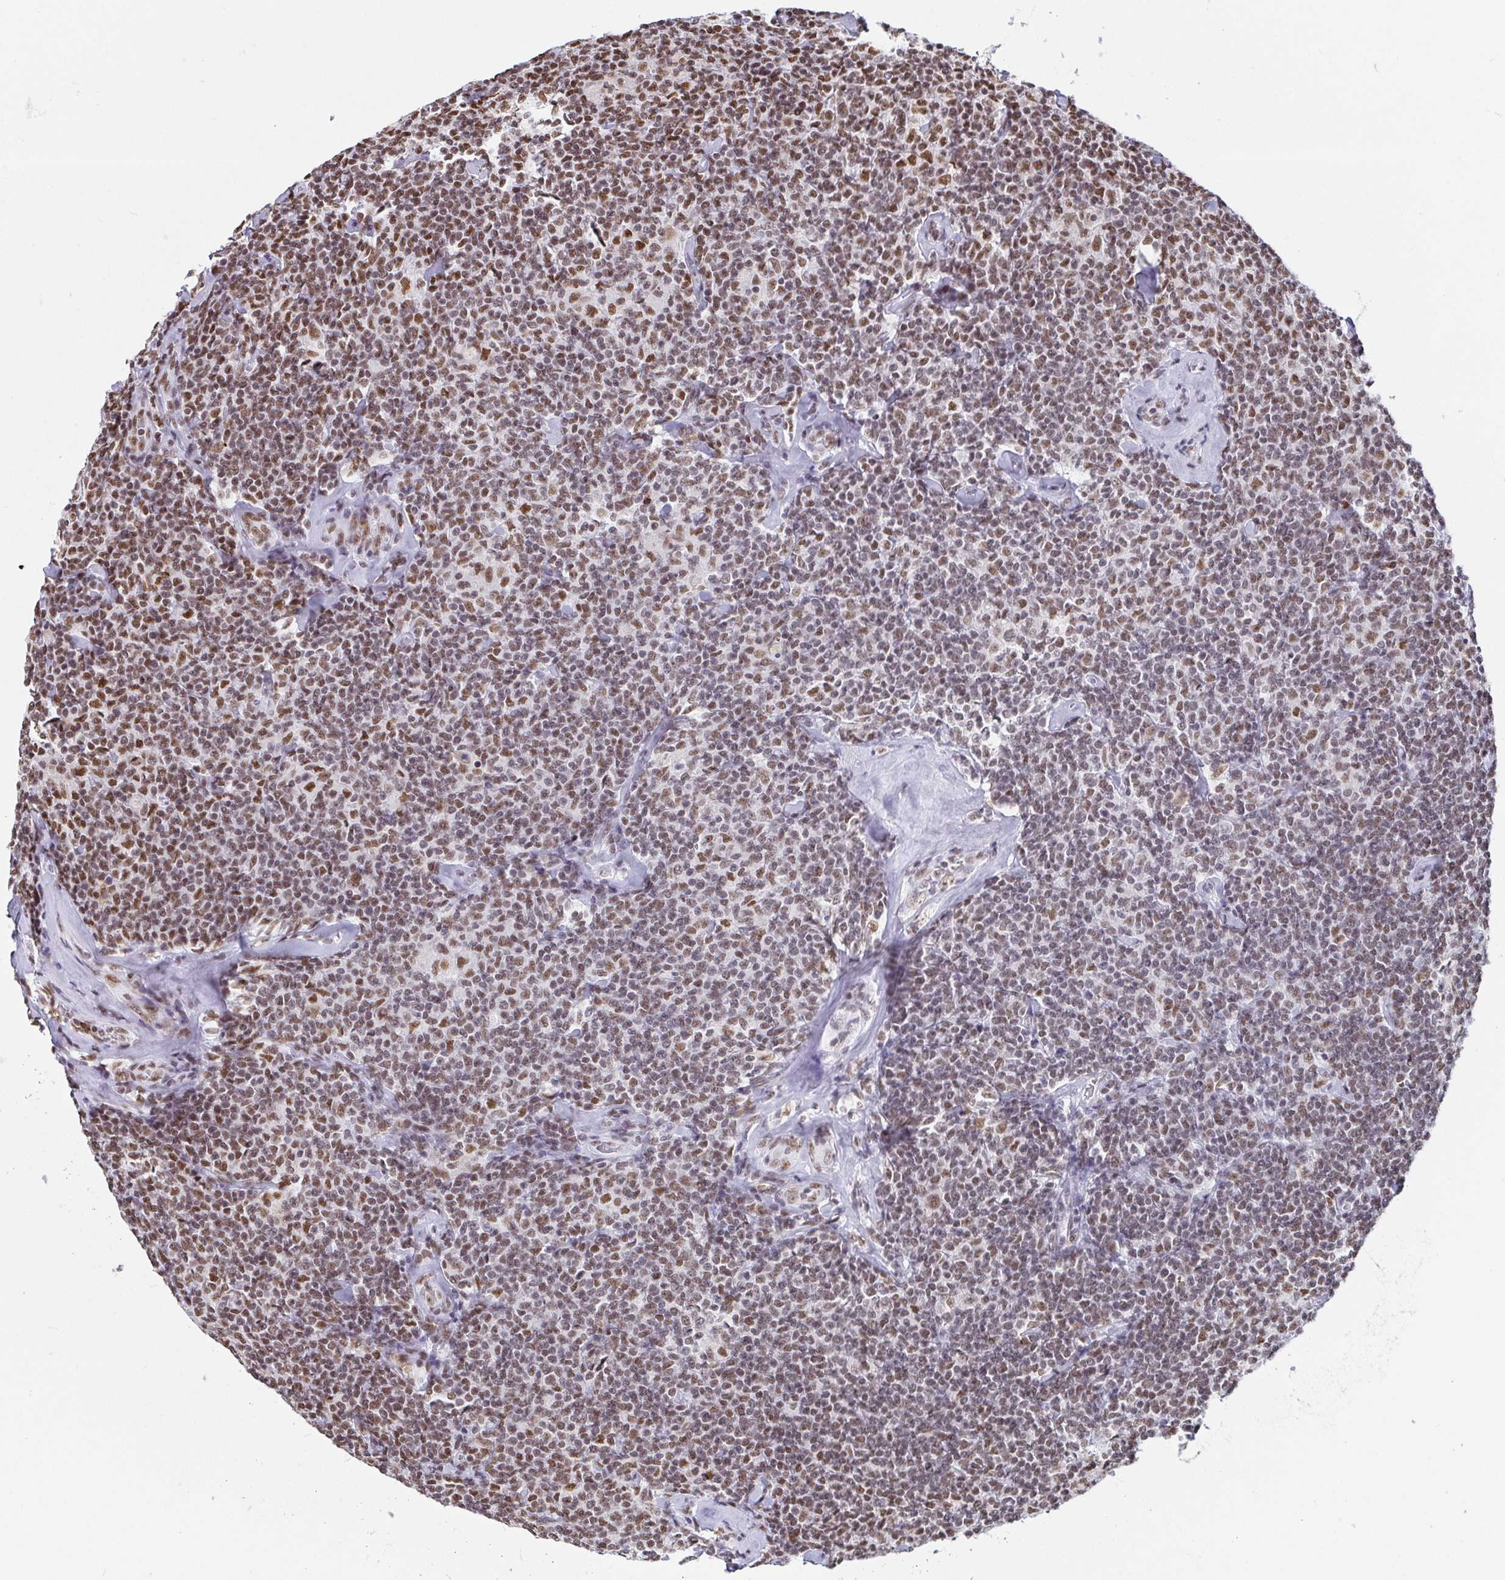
{"staining": {"intensity": "moderate", "quantity": "25%-75%", "location": "nuclear"}, "tissue": "lymphoma", "cell_type": "Tumor cells", "image_type": "cancer", "snomed": [{"axis": "morphology", "description": "Malignant lymphoma, non-Hodgkin's type, Low grade"}, {"axis": "topography", "description": "Lymph node"}], "caption": "Tumor cells show medium levels of moderate nuclear staining in approximately 25%-75% of cells in human lymphoma.", "gene": "EWSR1", "patient": {"sex": "female", "age": 56}}